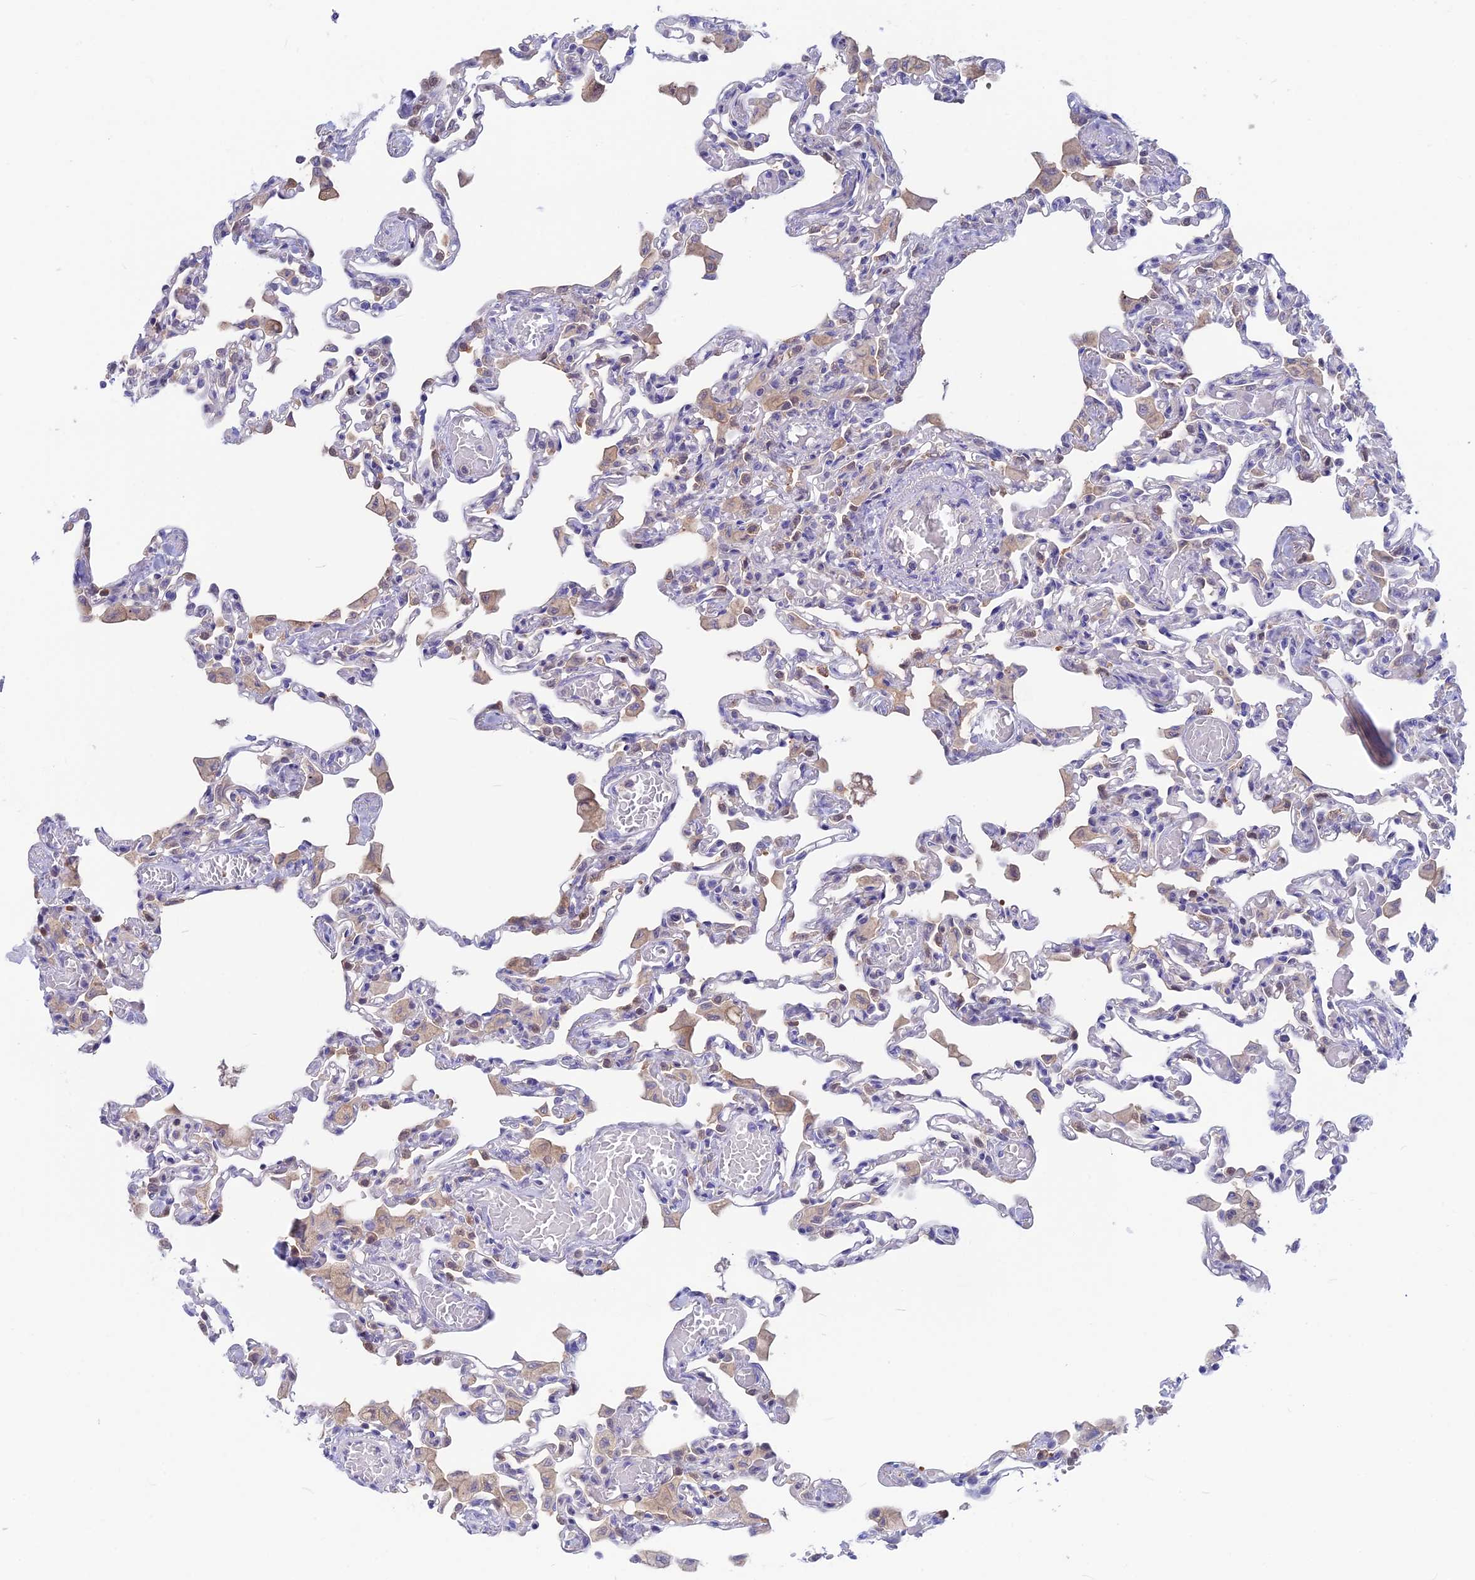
{"staining": {"intensity": "weak", "quantity": "<25%", "location": "cytoplasmic/membranous"}, "tissue": "lung", "cell_type": "Alveolar cells", "image_type": "normal", "snomed": [{"axis": "morphology", "description": "Normal tissue, NOS"}, {"axis": "topography", "description": "Bronchus"}, {"axis": "topography", "description": "Lung"}], "caption": "Unremarkable lung was stained to show a protein in brown. There is no significant positivity in alveolar cells. (DAB immunohistochemistry (IHC), high magnification).", "gene": "SNAP91", "patient": {"sex": "female", "age": 49}}